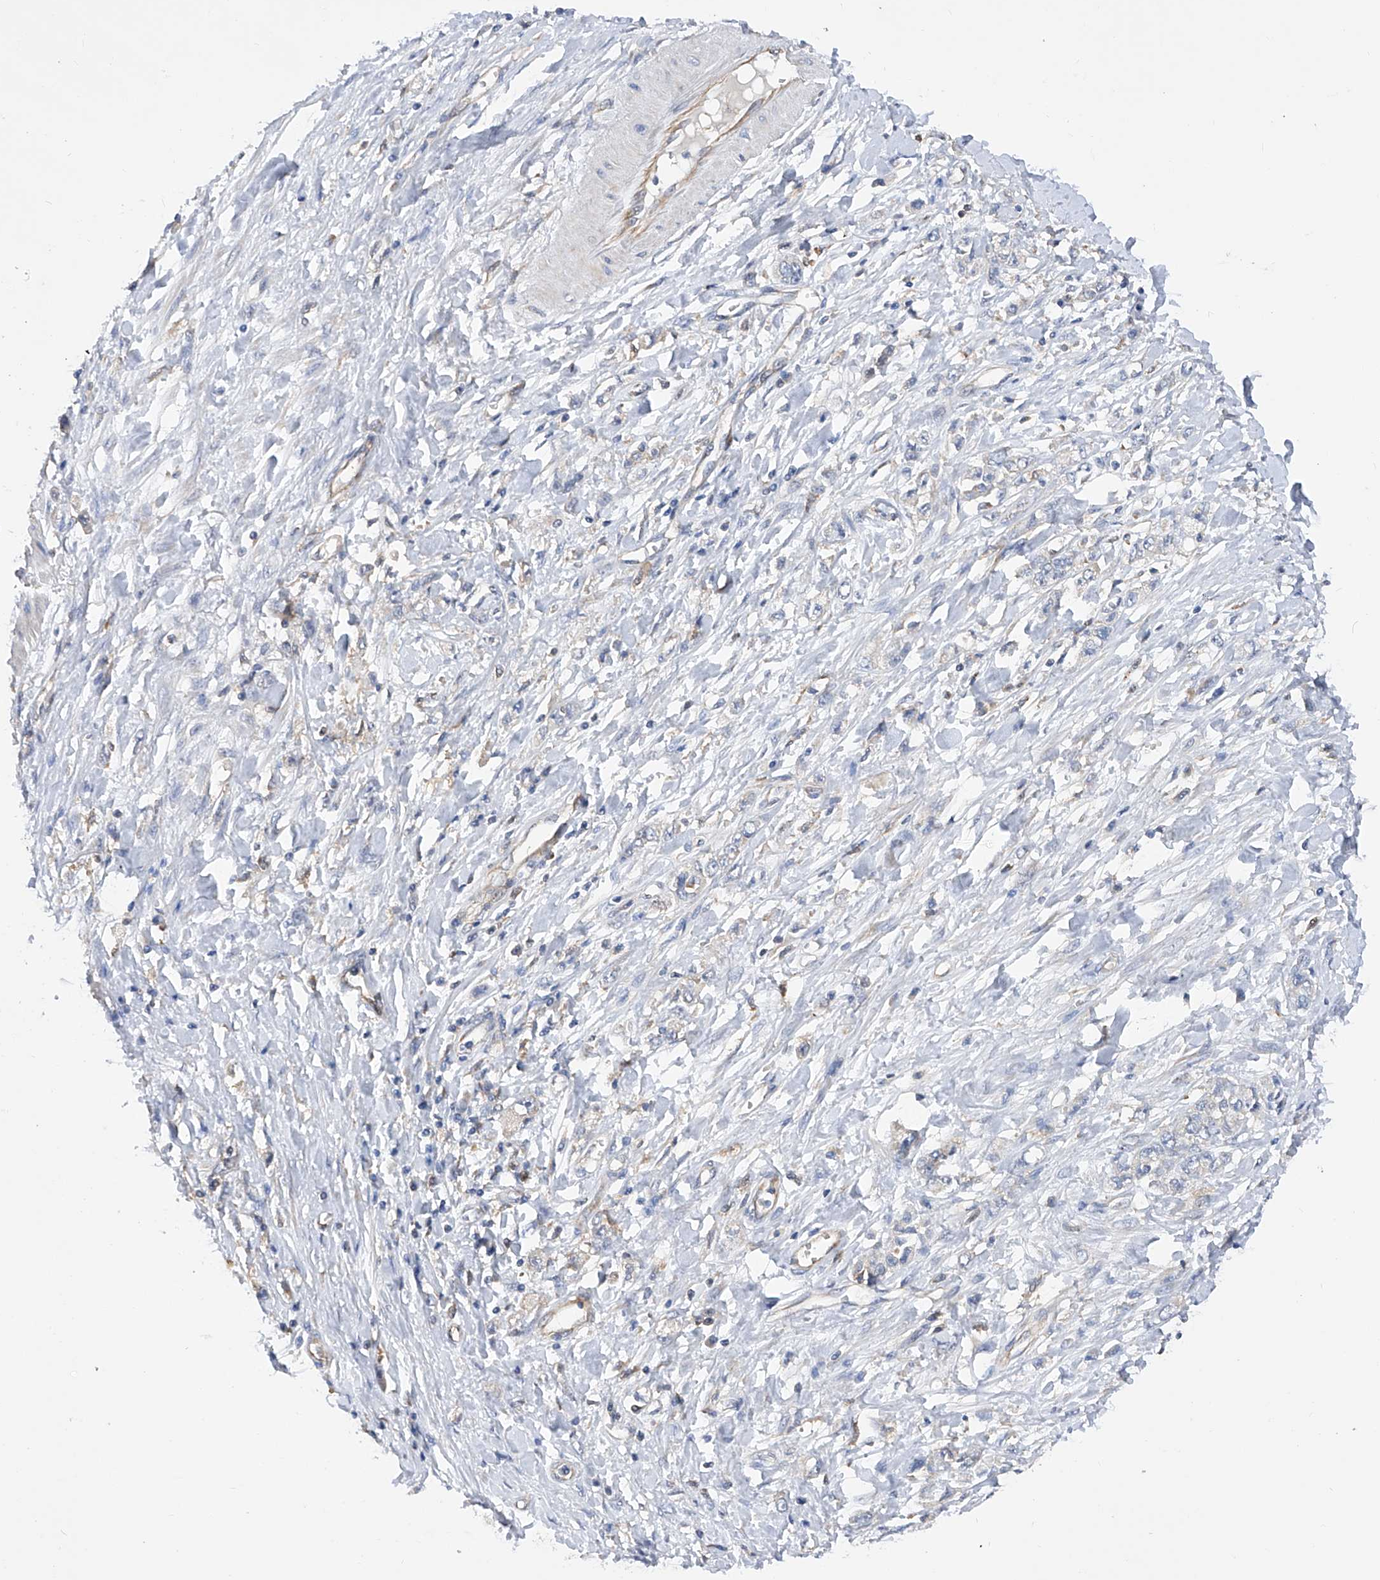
{"staining": {"intensity": "negative", "quantity": "none", "location": "none"}, "tissue": "stomach cancer", "cell_type": "Tumor cells", "image_type": "cancer", "snomed": [{"axis": "morphology", "description": "Adenocarcinoma, NOS"}, {"axis": "topography", "description": "Stomach"}], "caption": "Protein analysis of stomach cancer shows no significant staining in tumor cells.", "gene": "SPATA20", "patient": {"sex": "female", "age": 76}}